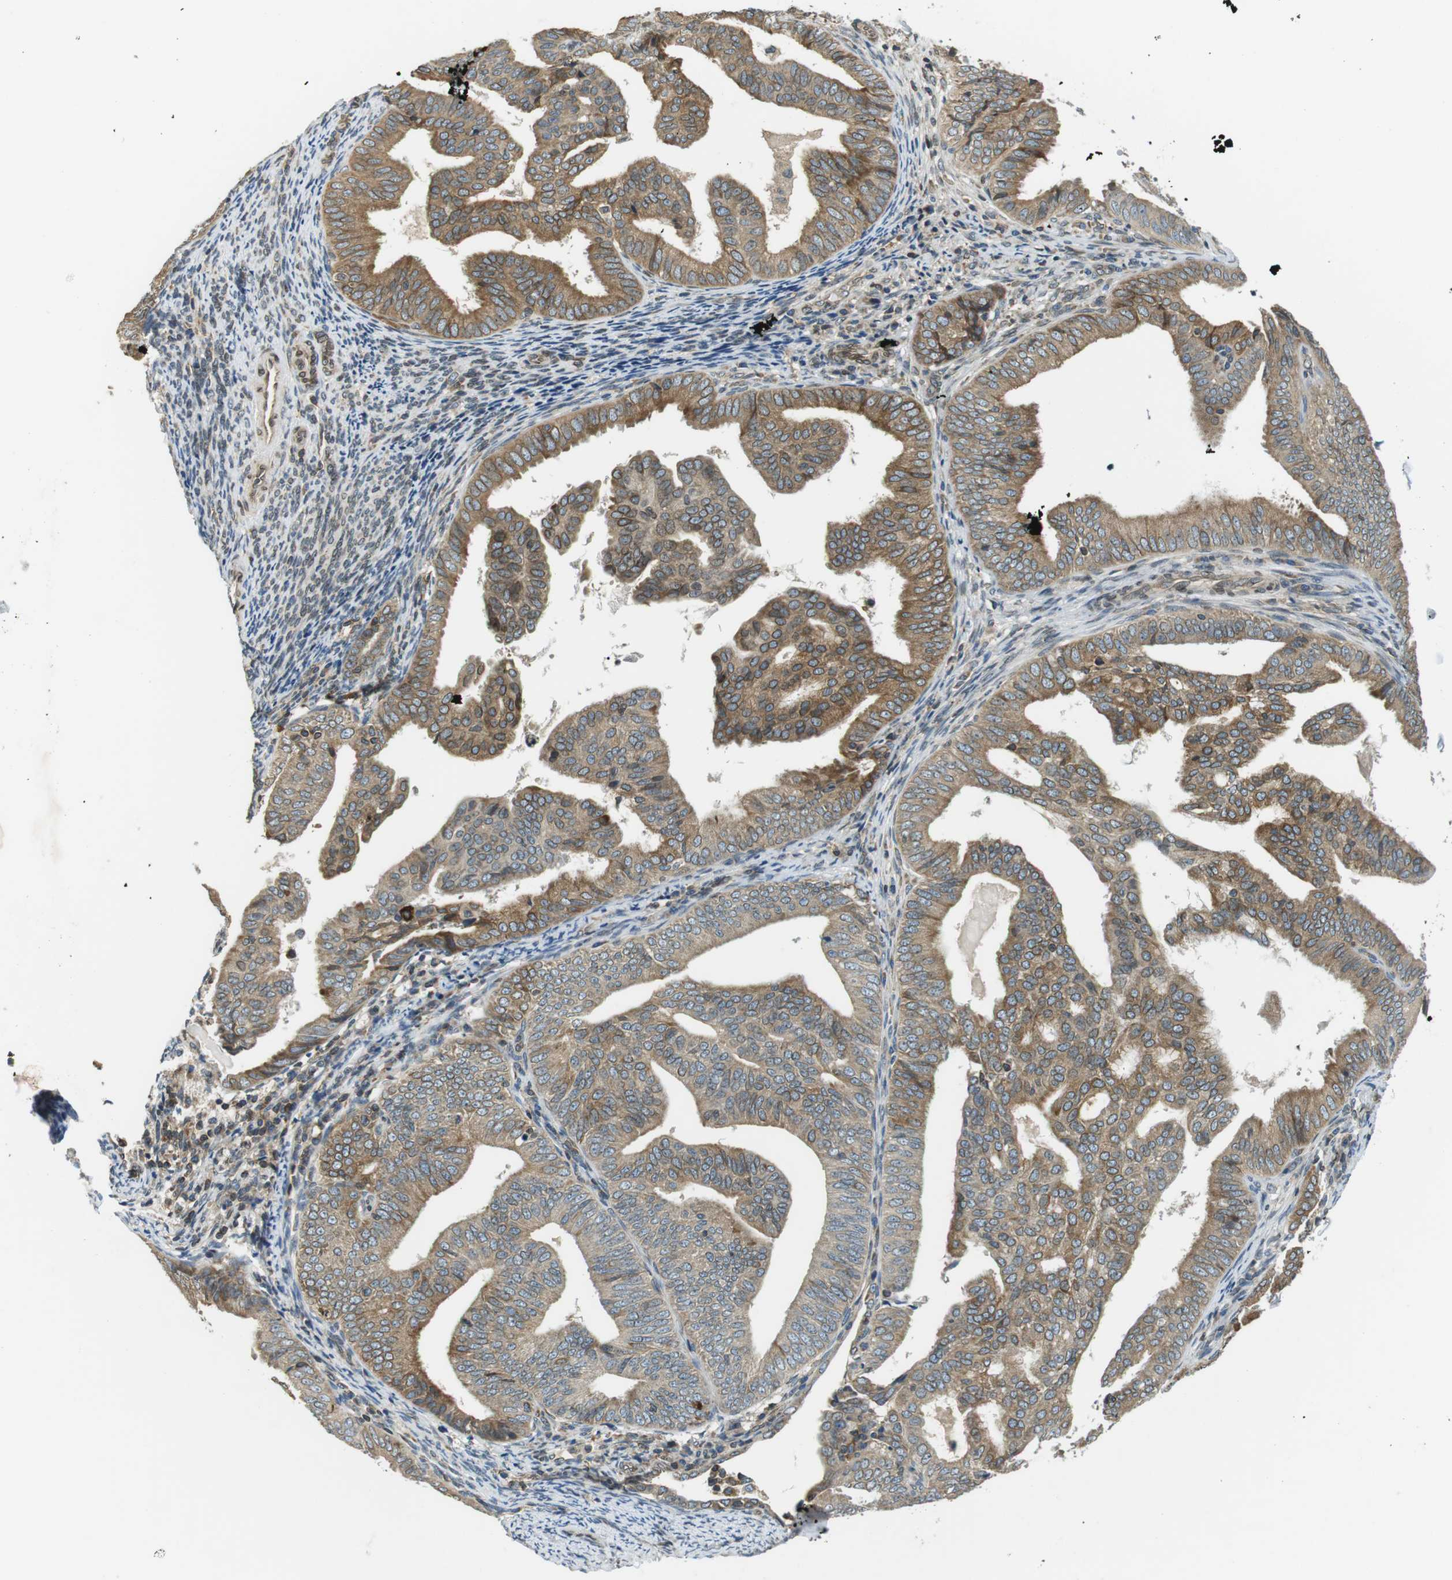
{"staining": {"intensity": "moderate", "quantity": "25%-75%", "location": "cytoplasmic/membranous,nuclear"}, "tissue": "endometrial cancer", "cell_type": "Tumor cells", "image_type": "cancer", "snomed": [{"axis": "morphology", "description": "Adenocarcinoma, NOS"}, {"axis": "topography", "description": "Endometrium"}], "caption": "Endometrial cancer (adenocarcinoma) stained for a protein reveals moderate cytoplasmic/membranous and nuclear positivity in tumor cells.", "gene": "TMX4", "patient": {"sex": "female", "age": 58}}